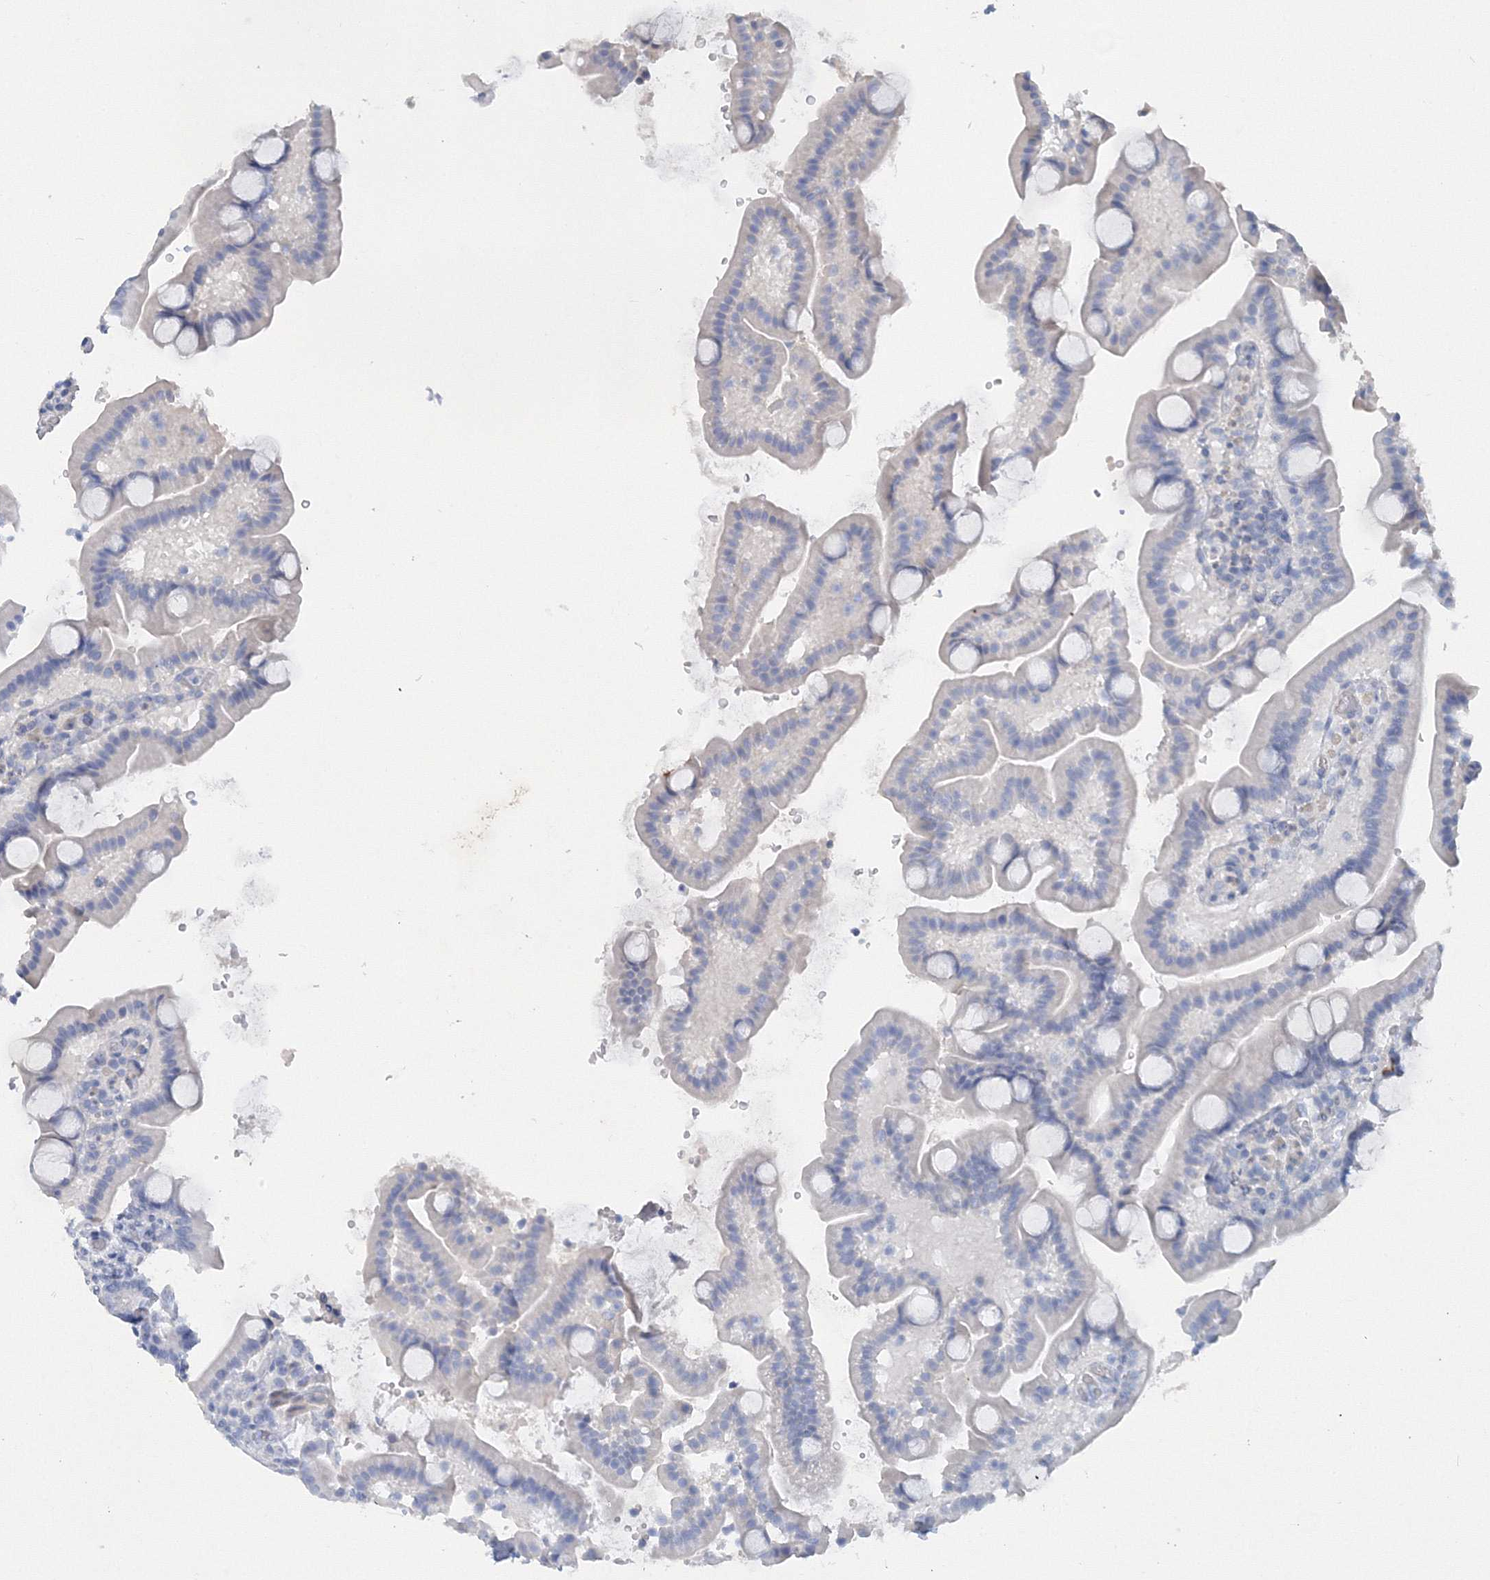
{"staining": {"intensity": "negative", "quantity": "none", "location": "none"}, "tissue": "duodenum", "cell_type": "Glandular cells", "image_type": "normal", "snomed": [{"axis": "morphology", "description": "Normal tissue, NOS"}, {"axis": "topography", "description": "Duodenum"}], "caption": "IHC micrograph of normal human duodenum stained for a protein (brown), which demonstrates no expression in glandular cells. (DAB (3,3'-diaminobenzidine) immunohistochemistry visualized using brightfield microscopy, high magnification).", "gene": "OSBPL6", "patient": {"sex": "male", "age": 55}}